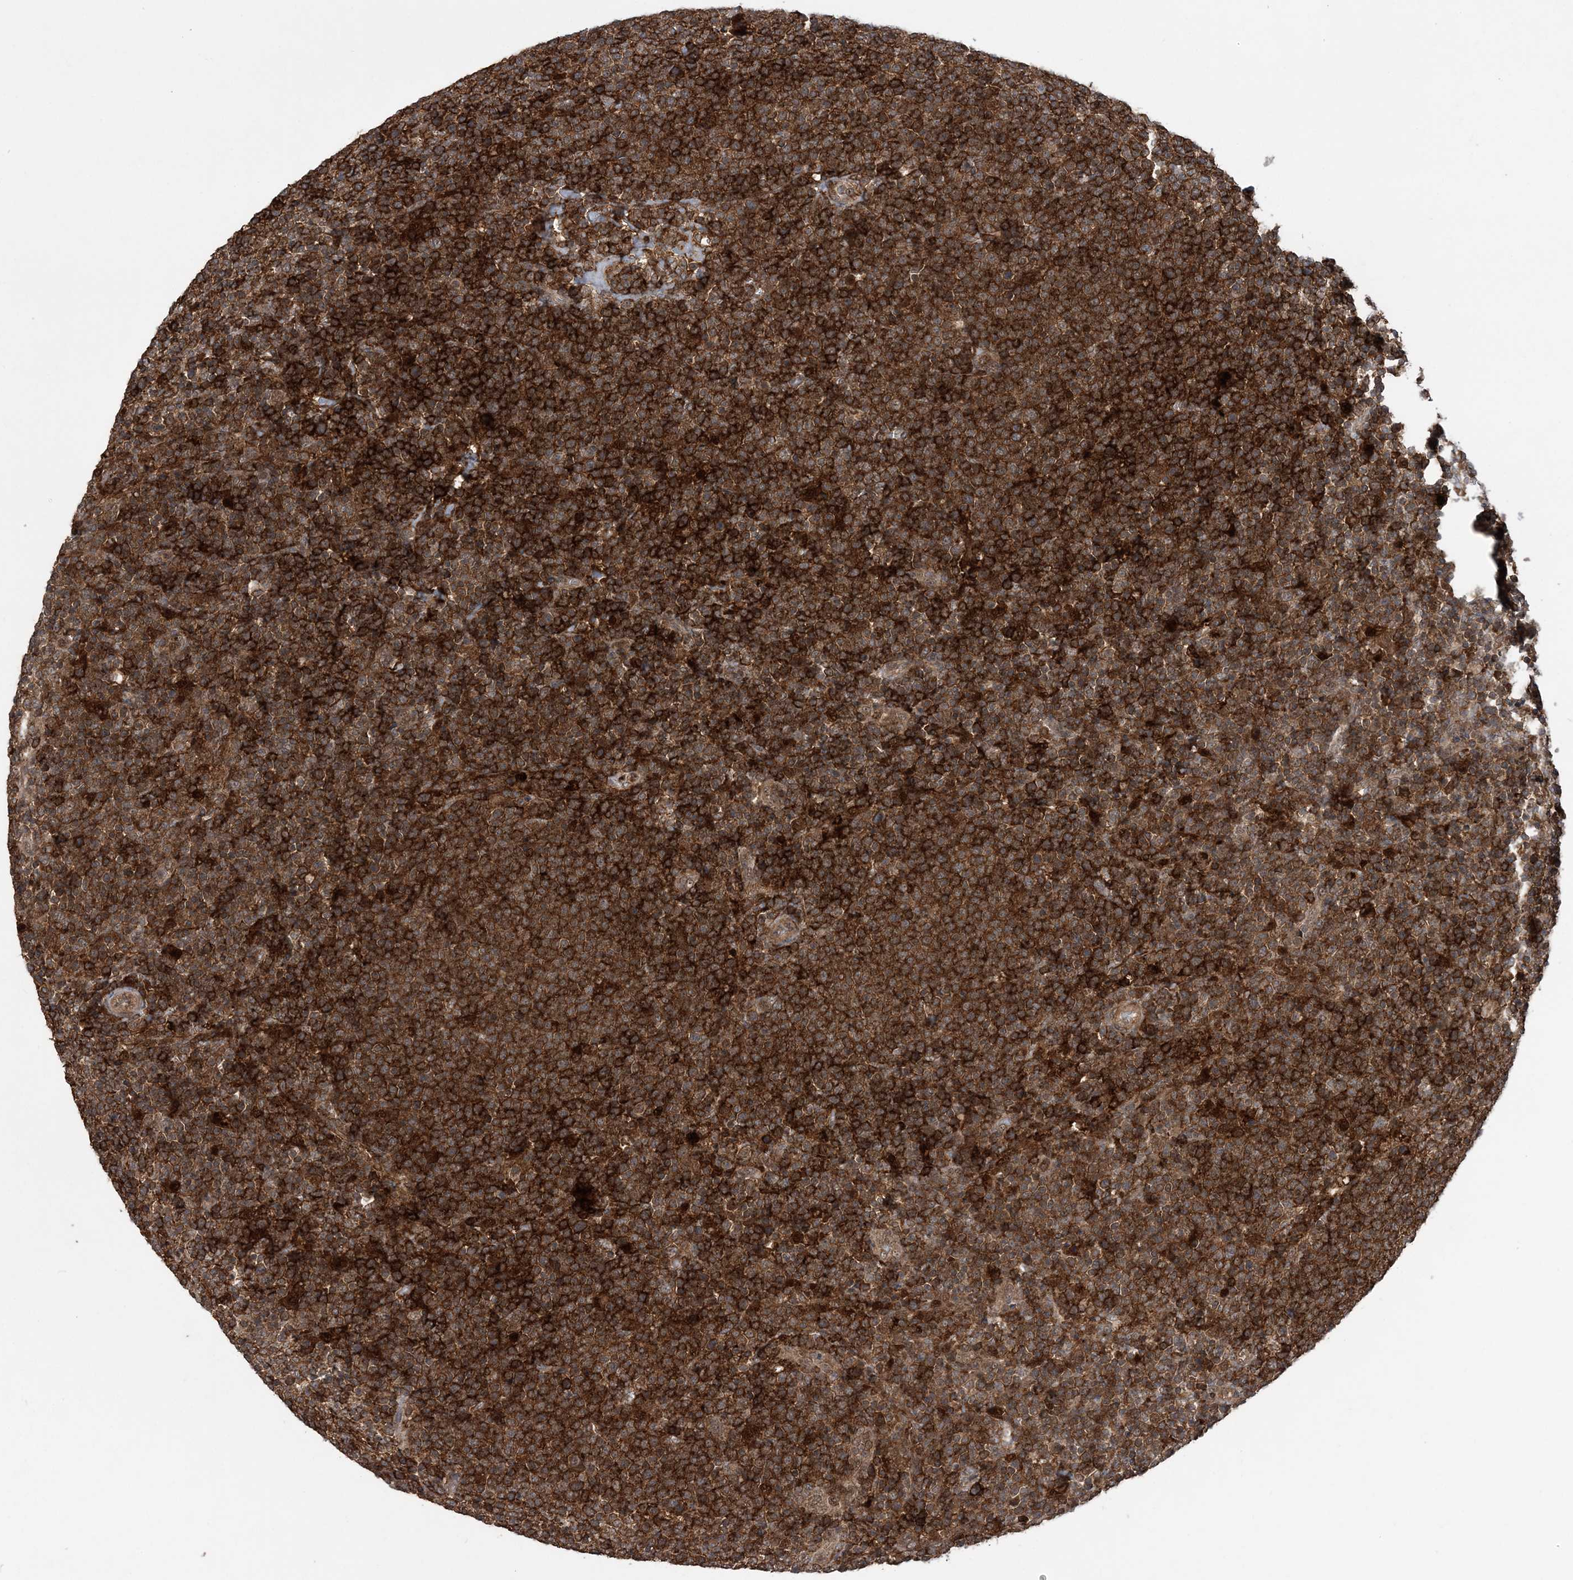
{"staining": {"intensity": "strong", "quantity": ">75%", "location": "cytoplasmic/membranous"}, "tissue": "lymphoma", "cell_type": "Tumor cells", "image_type": "cancer", "snomed": [{"axis": "morphology", "description": "Malignant lymphoma, non-Hodgkin's type, High grade"}, {"axis": "topography", "description": "Lymph node"}], "caption": "This micrograph displays immunohistochemistry staining of human malignant lymphoma, non-Hodgkin's type (high-grade), with high strong cytoplasmic/membranous expression in about >75% of tumor cells.", "gene": "LACC1", "patient": {"sex": "male", "age": 61}}